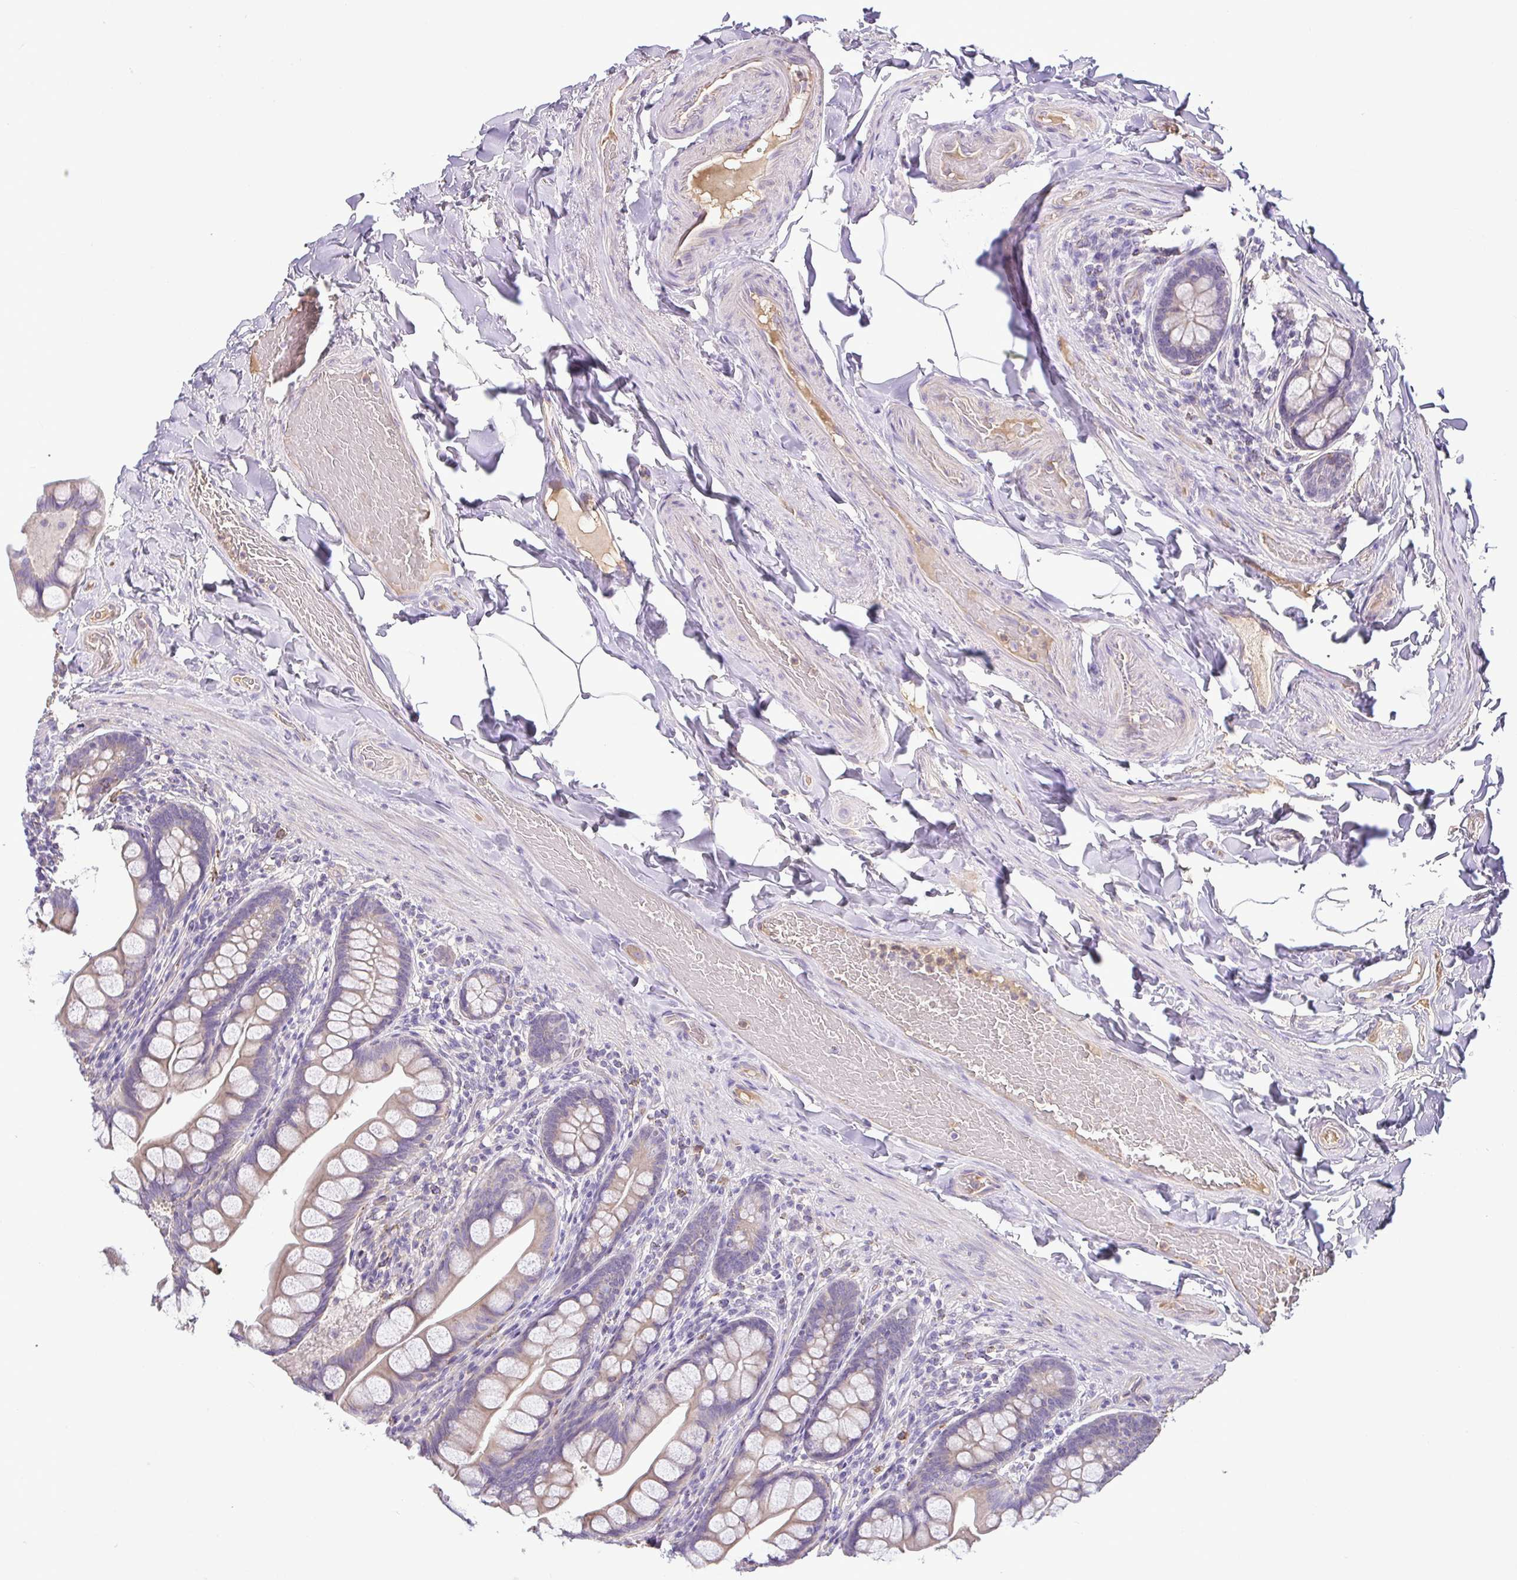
{"staining": {"intensity": "weak", "quantity": "<25%", "location": "cytoplasmic/membranous"}, "tissue": "small intestine", "cell_type": "Glandular cells", "image_type": "normal", "snomed": [{"axis": "morphology", "description": "Normal tissue, NOS"}, {"axis": "topography", "description": "Small intestine"}], "caption": "Immunohistochemistry (IHC) micrograph of unremarkable small intestine: small intestine stained with DAB reveals no significant protein expression in glandular cells. Brightfield microscopy of immunohistochemistry stained with DAB (3,3'-diaminobenzidine) (brown) and hematoxylin (blue), captured at high magnification.", "gene": "MYL10", "patient": {"sex": "male", "age": 70}}